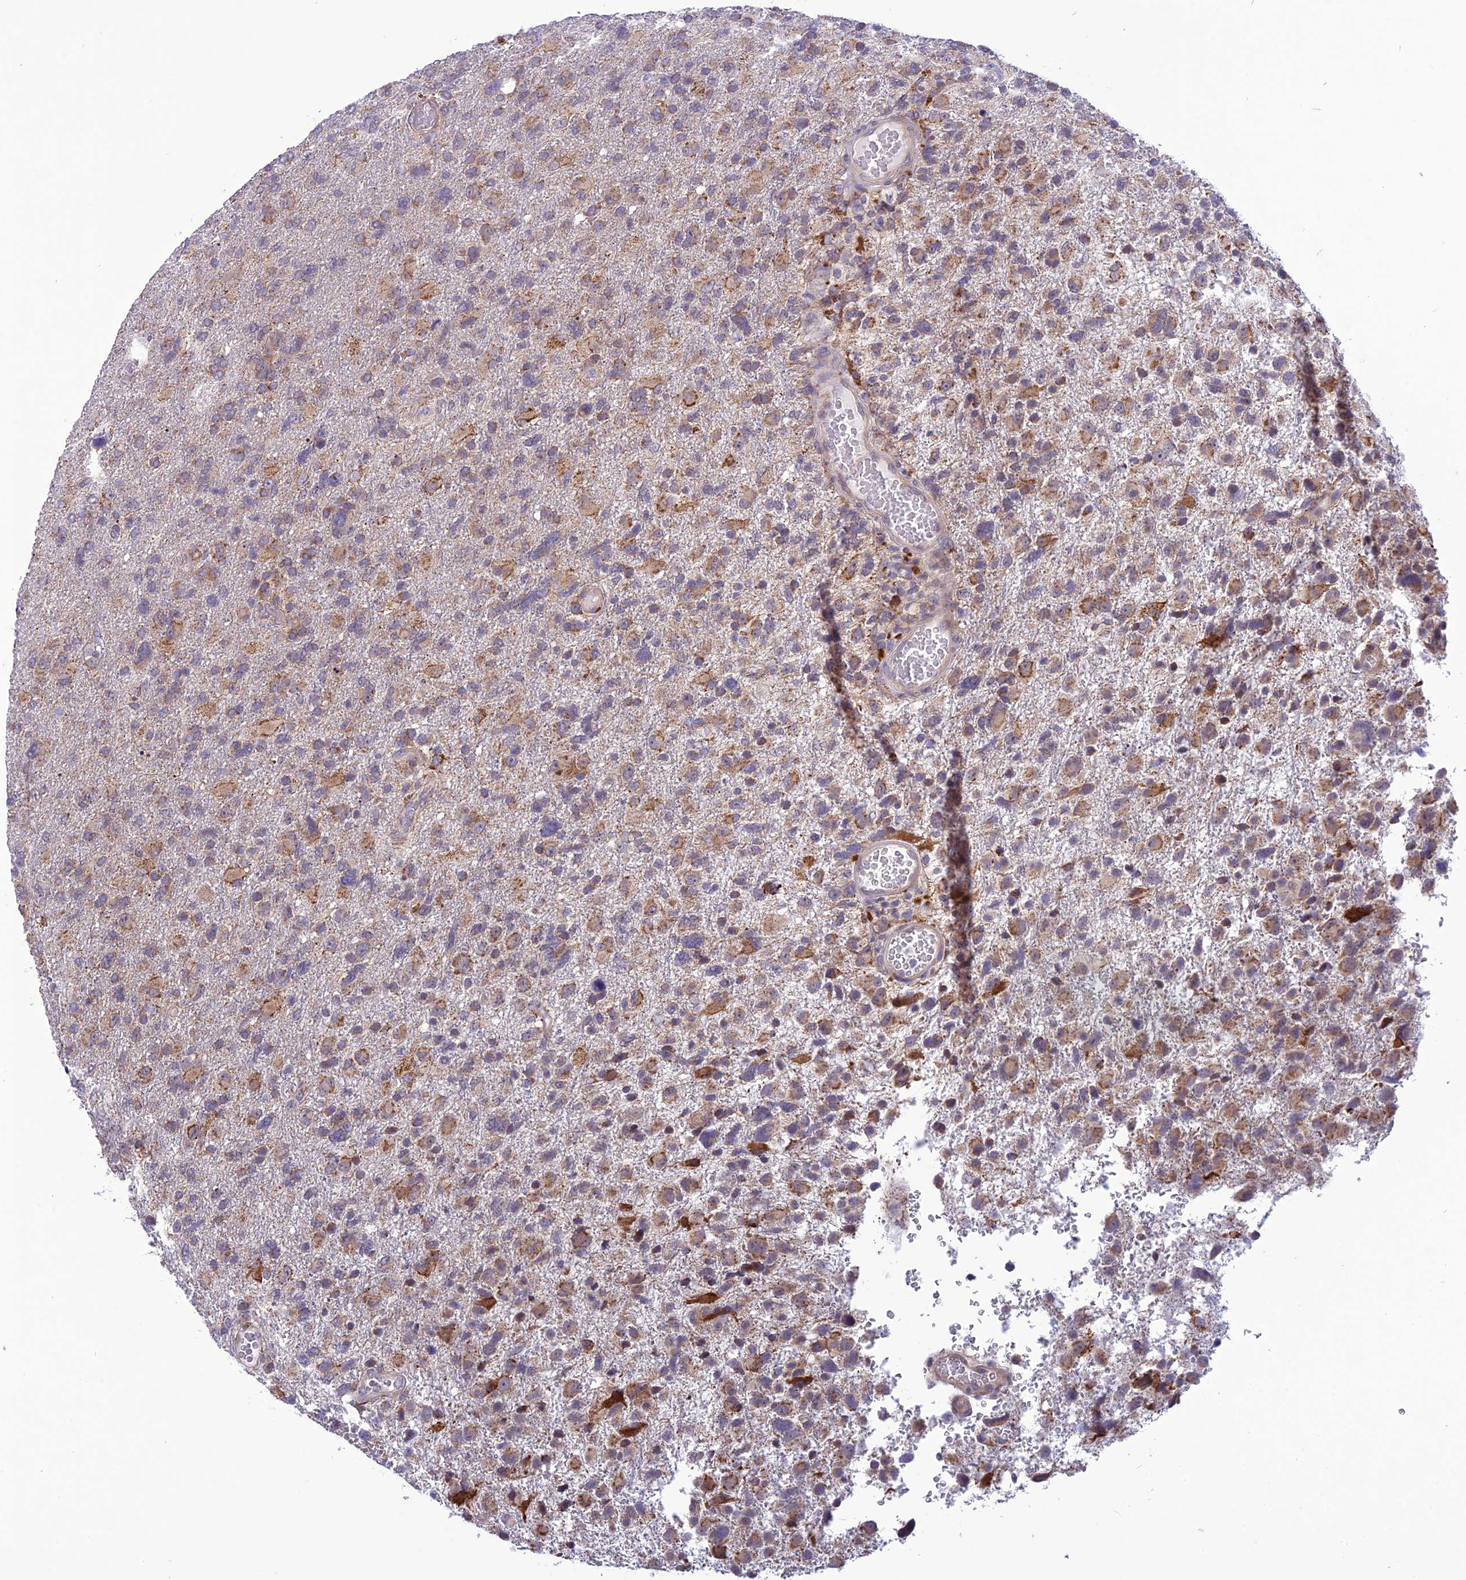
{"staining": {"intensity": "moderate", "quantity": "25%-75%", "location": "cytoplasmic/membranous"}, "tissue": "glioma", "cell_type": "Tumor cells", "image_type": "cancer", "snomed": [{"axis": "morphology", "description": "Glioma, malignant, High grade"}, {"axis": "topography", "description": "Brain"}], "caption": "IHC image of neoplastic tissue: high-grade glioma (malignant) stained using immunohistochemistry shows medium levels of moderate protein expression localized specifically in the cytoplasmic/membranous of tumor cells, appearing as a cytoplasmic/membranous brown color.", "gene": "PSMF1", "patient": {"sex": "male", "age": 61}}